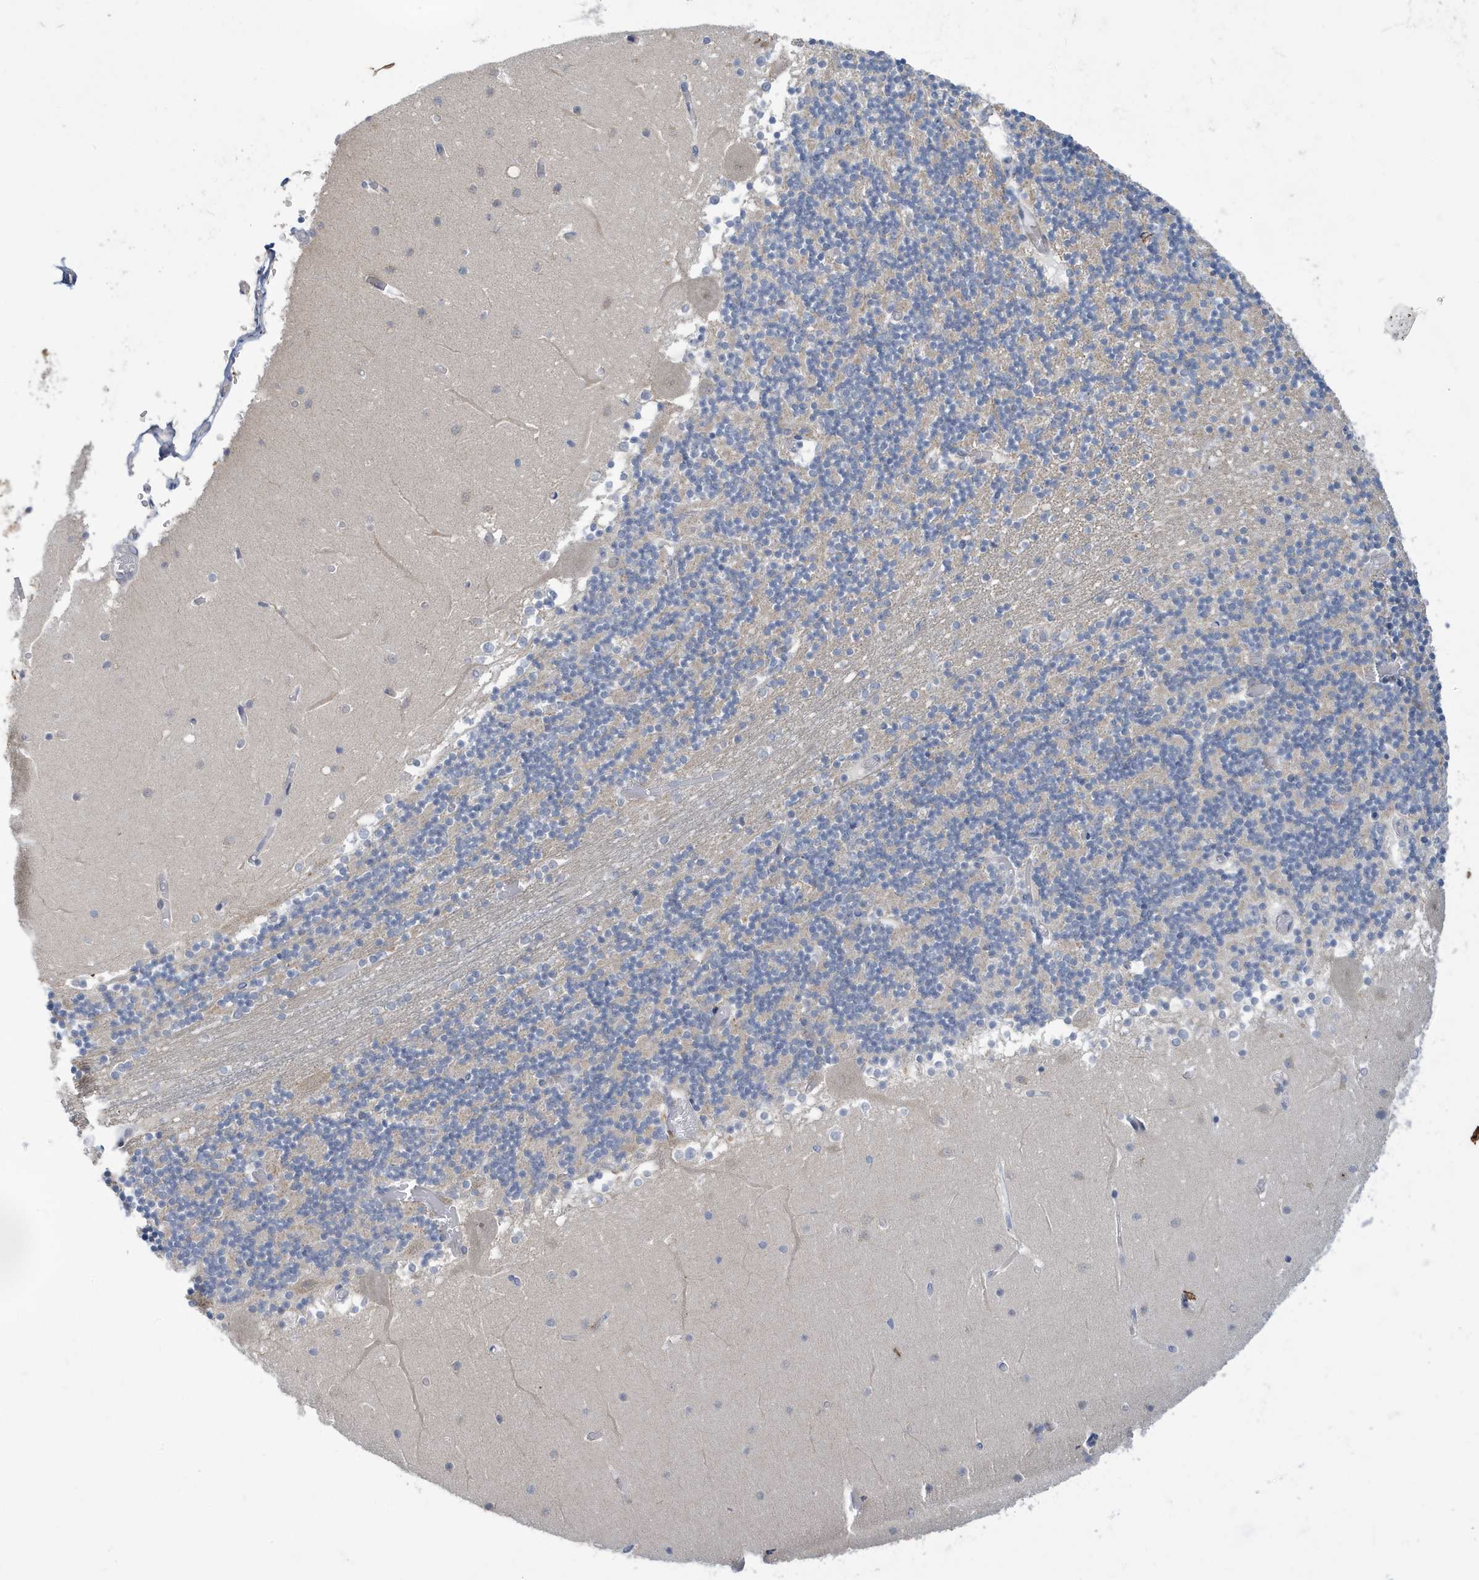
{"staining": {"intensity": "negative", "quantity": "none", "location": "none"}, "tissue": "cerebellum", "cell_type": "Cells in granular layer", "image_type": "normal", "snomed": [{"axis": "morphology", "description": "Normal tissue, NOS"}, {"axis": "topography", "description": "Cerebellum"}], "caption": "High power microscopy image of an immunohistochemistry histopathology image of normal cerebellum, revealing no significant expression in cells in granular layer.", "gene": "ZNF654", "patient": {"sex": "female", "age": 28}}